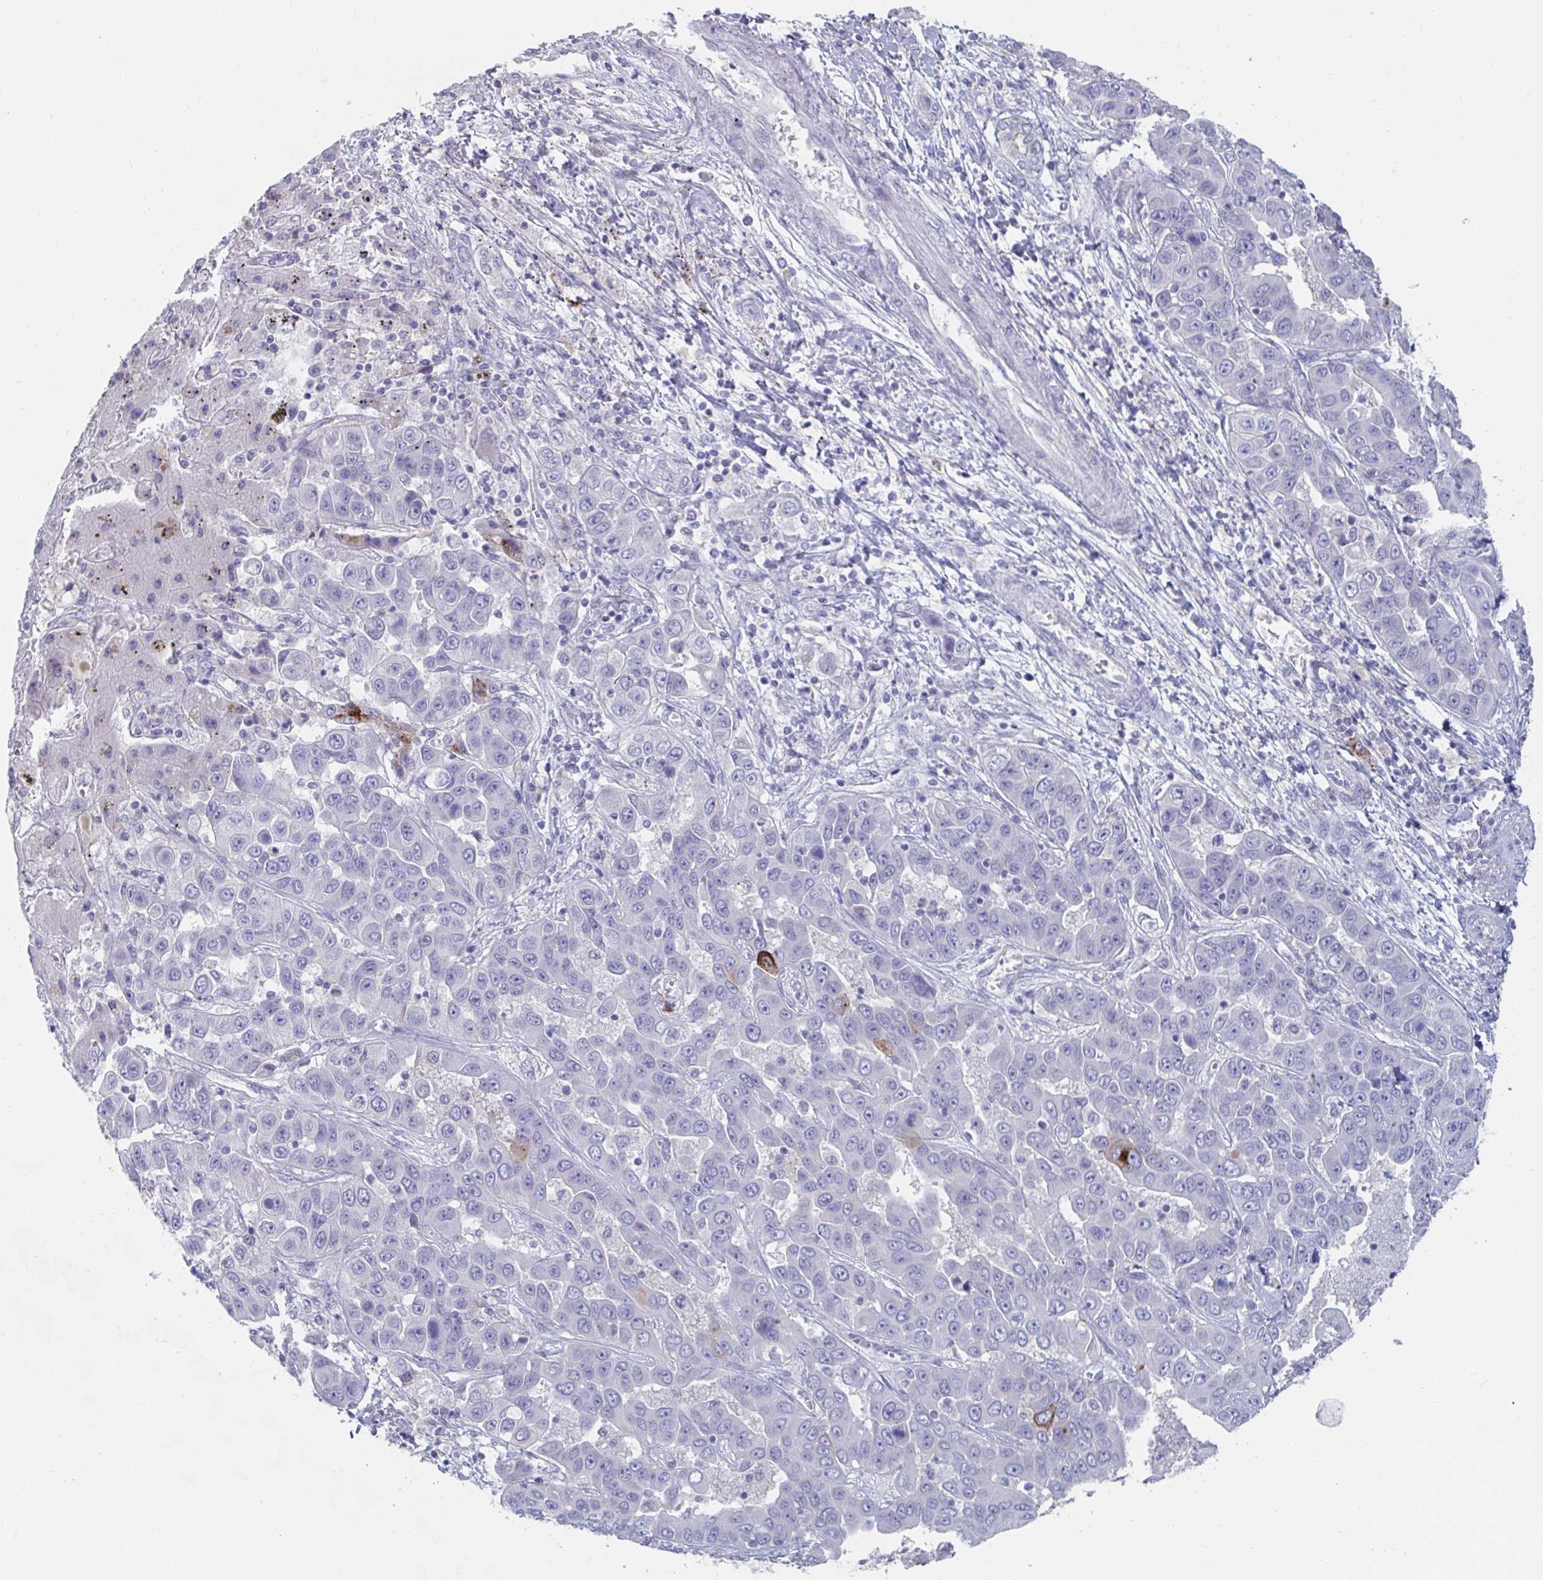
{"staining": {"intensity": "negative", "quantity": "none", "location": "none"}, "tissue": "liver cancer", "cell_type": "Tumor cells", "image_type": "cancer", "snomed": [{"axis": "morphology", "description": "Cholangiocarcinoma"}, {"axis": "topography", "description": "Liver"}], "caption": "Immunohistochemistry of liver cholangiocarcinoma exhibits no positivity in tumor cells.", "gene": "KCNK5", "patient": {"sex": "female", "age": 52}}